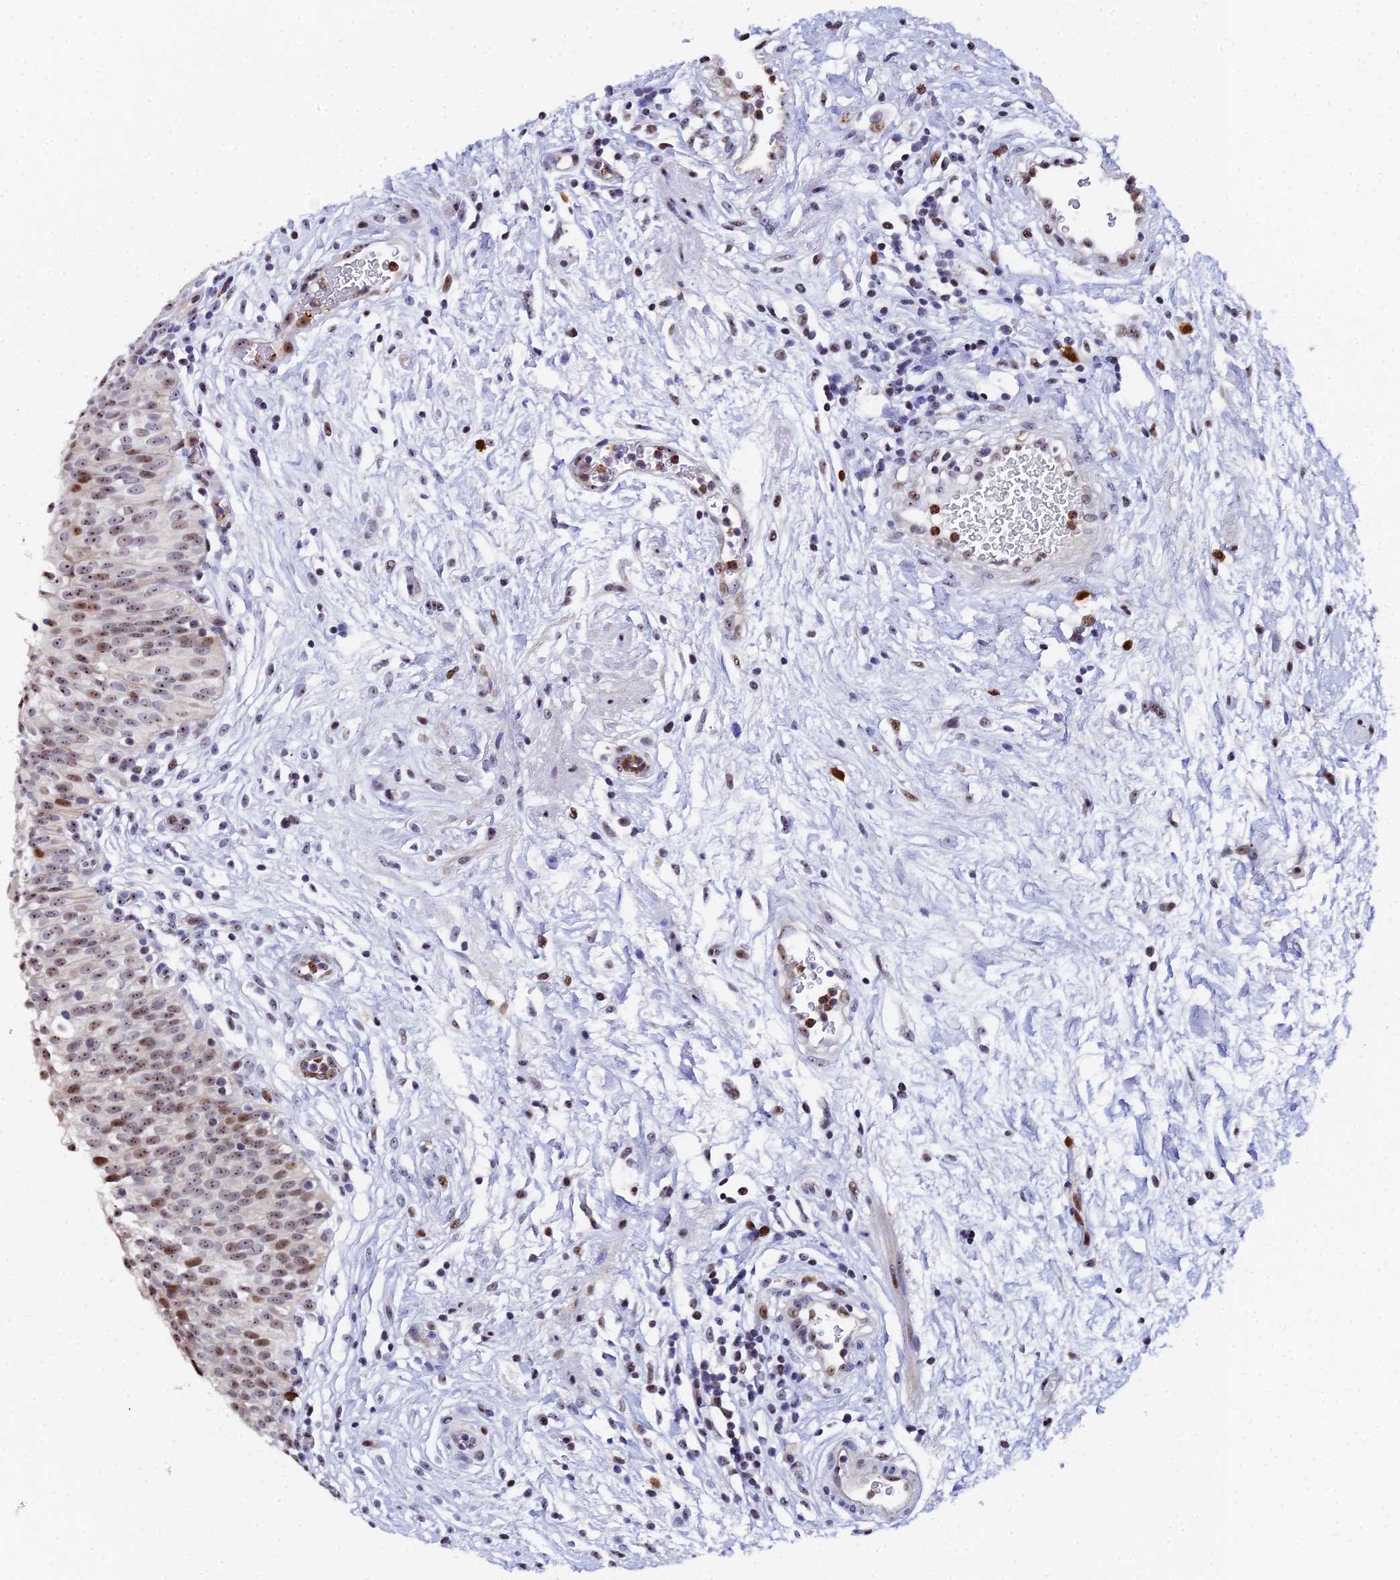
{"staining": {"intensity": "moderate", "quantity": ">75%", "location": "nuclear"}, "tissue": "urinary bladder", "cell_type": "Urothelial cells", "image_type": "normal", "snomed": [{"axis": "morphology", "description": "Normal tissue, NOS"}, {"axis": "topography", "description": "Urinary bladder"}], "caption": "Protein analysis of unremarkable urinary bladder reveals moderate nuclear staining in about >75% of urothelial cells. (Stains: DAB in brown, nuclei in blue, Microscopy: brightfield microscopy at high magnification).", "gene": "TIFA", "patient": {"sex": "male", "age": 55}}